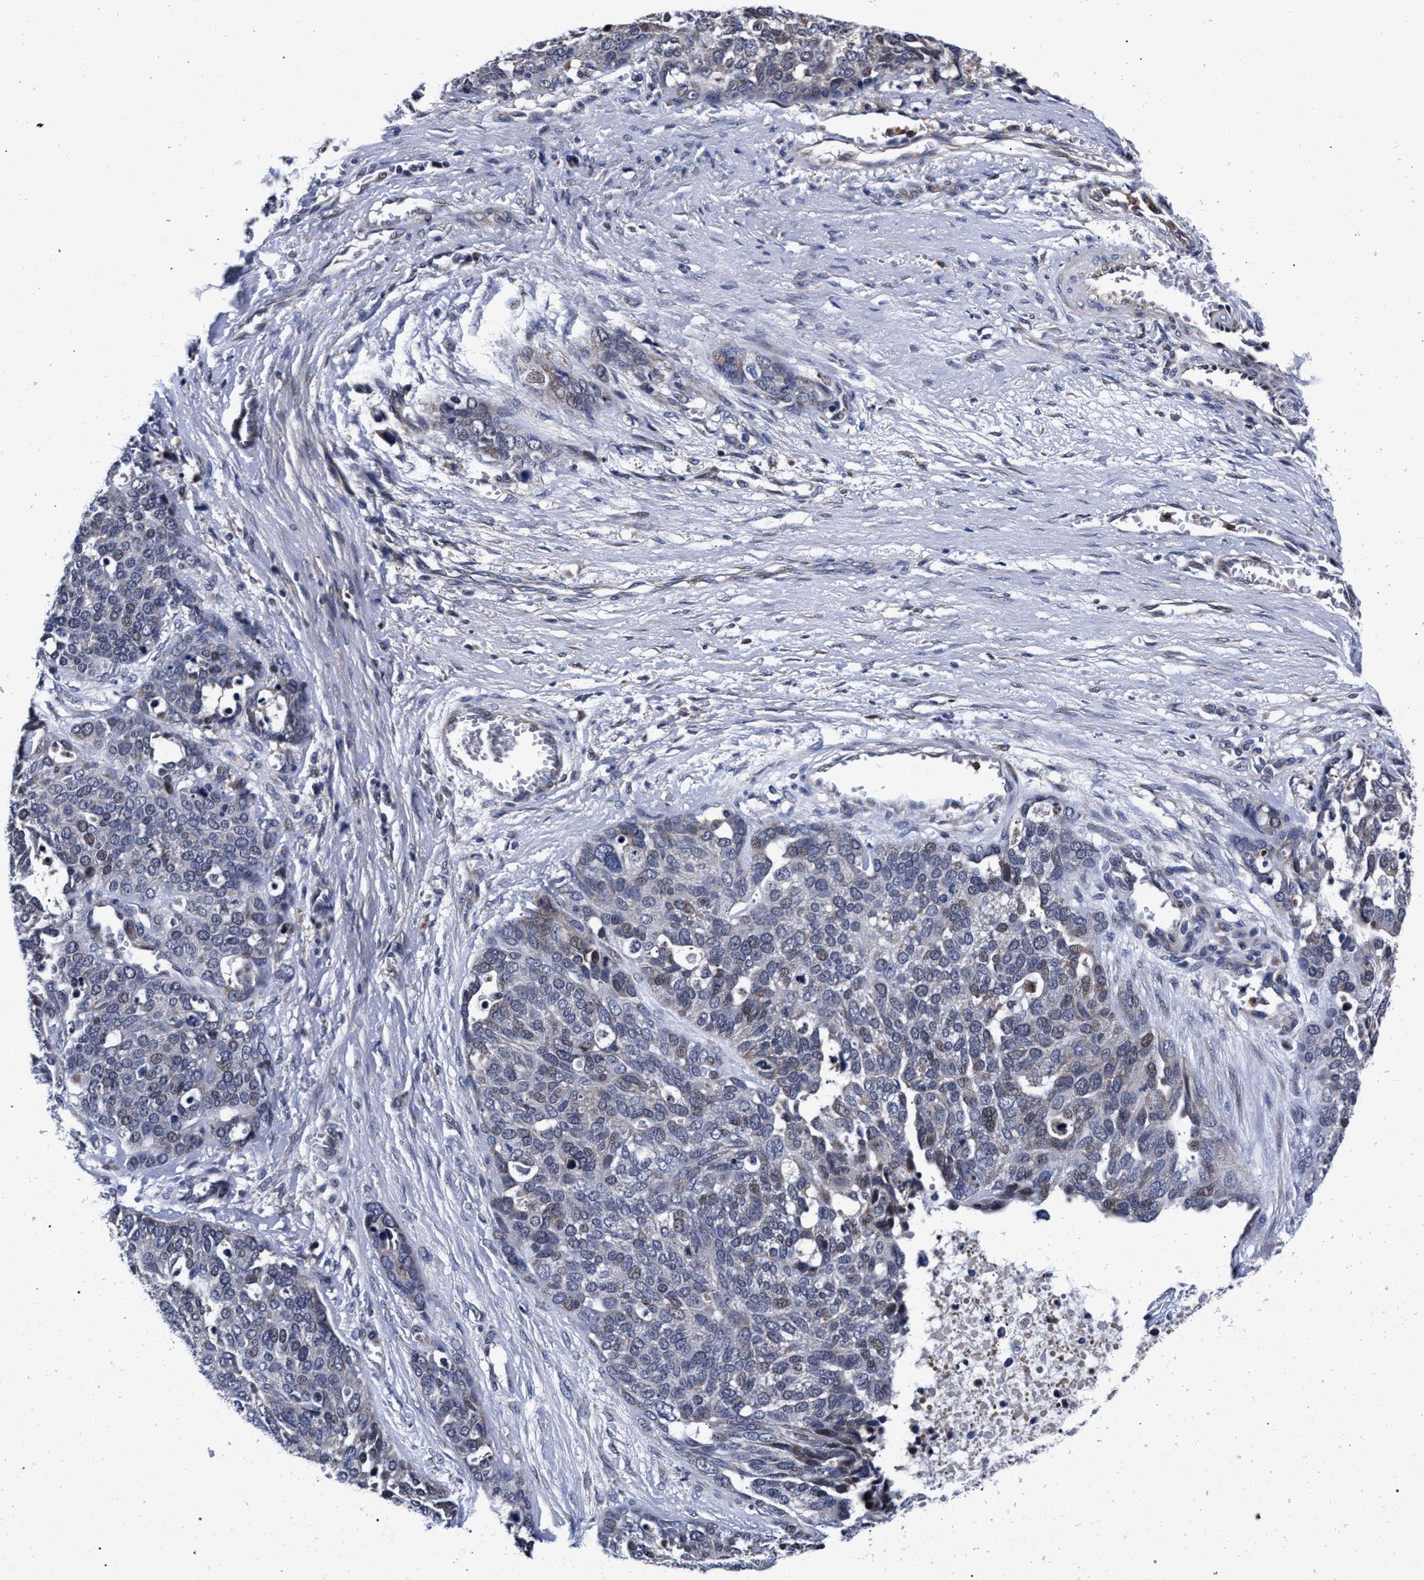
{"staining": {"intensity": "negative", "quantity": "none", "location": "none"}, "tissue": "ovarian cancer", "cell_type": "Tumor cells", "image_type": "cancer", "snomed": [{"axis": "morphology", "description": "Cystadenocarcinoma, serous, NOS"}, {"axis": "topography", "description": "Ovary"}], "caption": "DAB (3,3'-diaminobenzidine) immunohistochemical staining of ovarian serous cystadenocarcinoma shows no significant expression in tumor cells.", "gene": "ZNF462", "patient": {"sex": "female", "age": 44}}